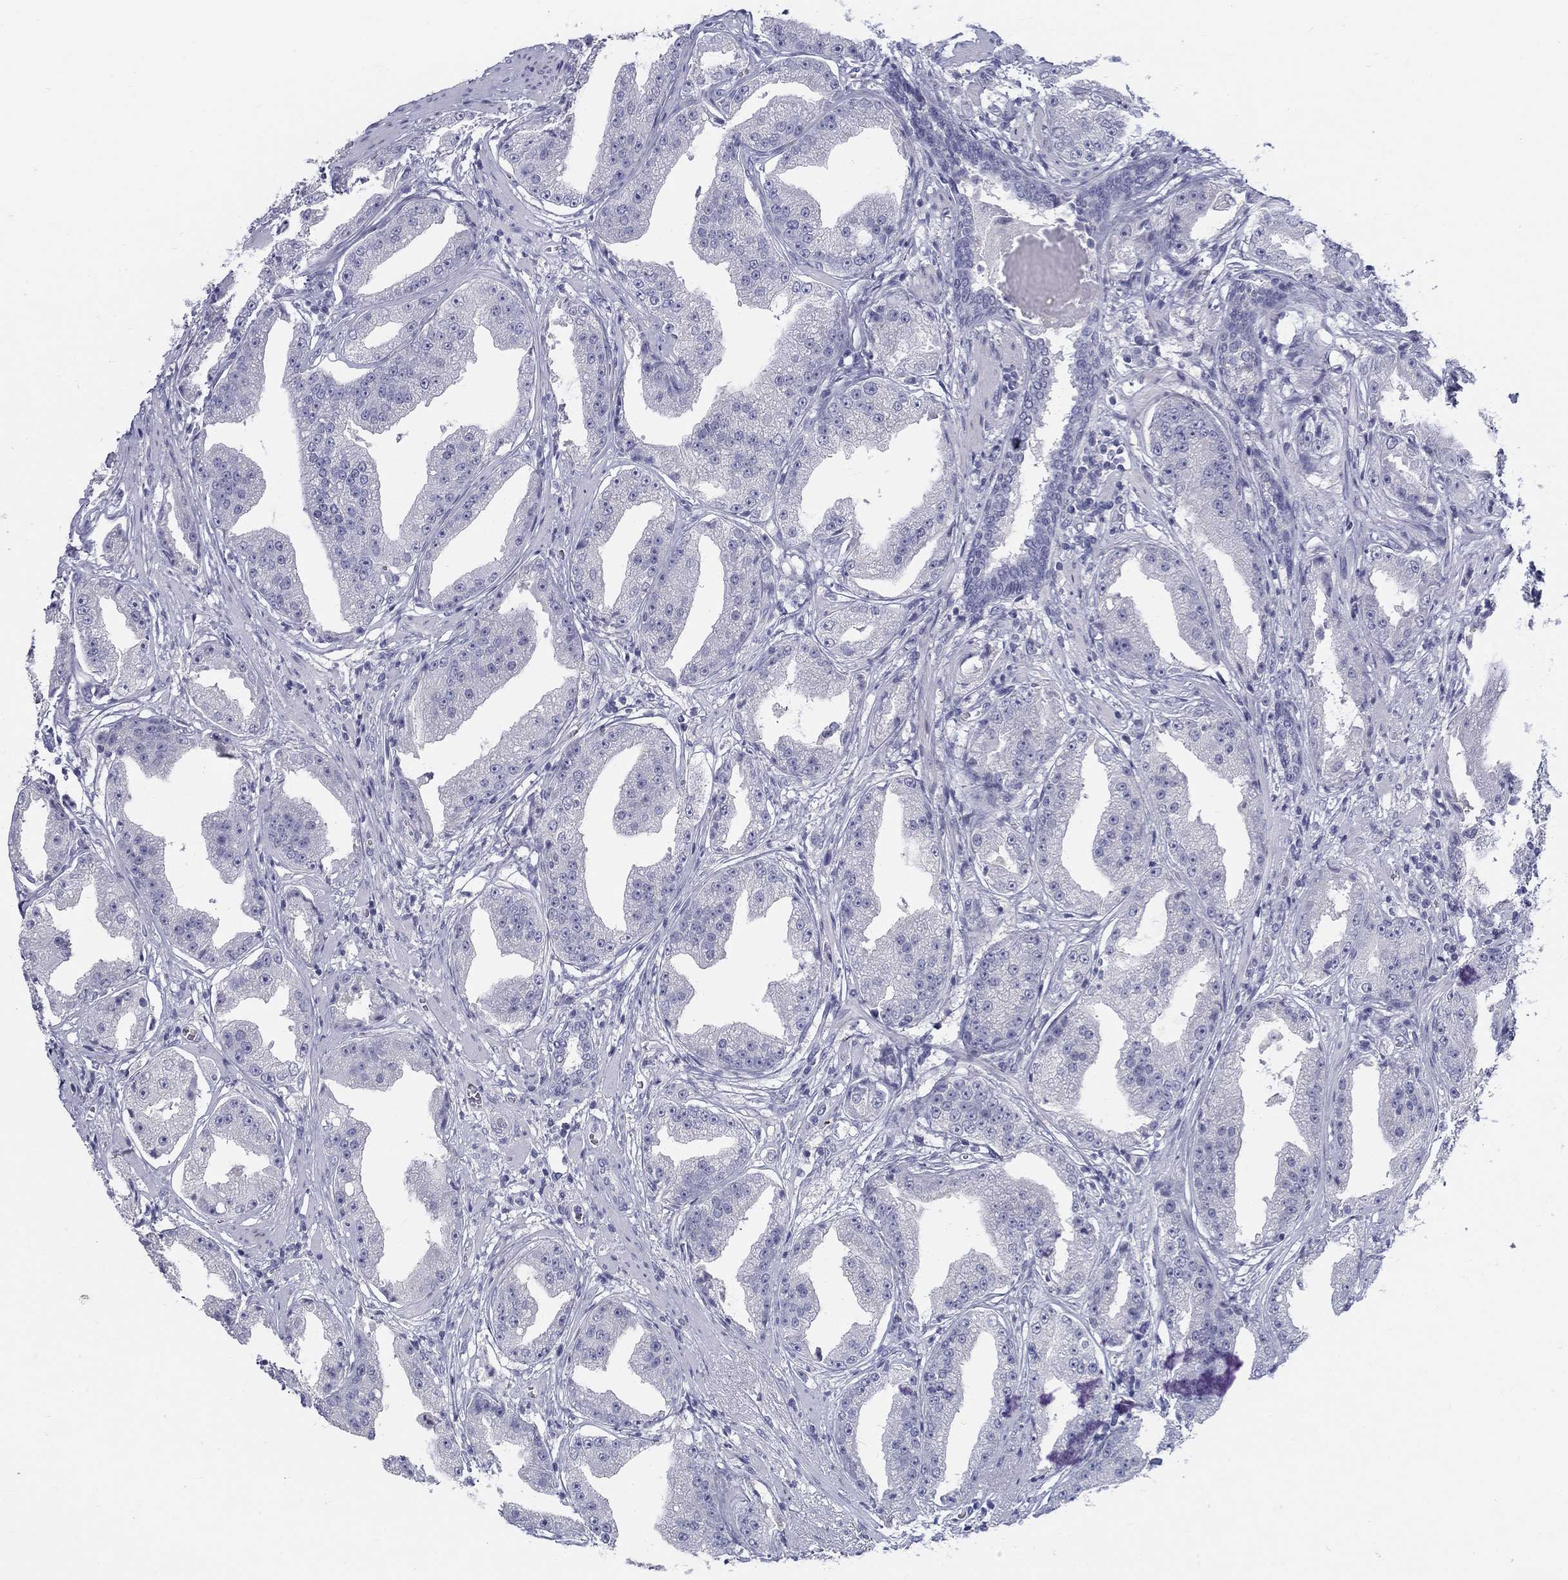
{"staining": {"intensity": "negative", "quantity": "none", "location": "none"}, "tissue": "prostate cancer", "cell_type": "Tumor cells", "image_type": "cancer", "snomed": [{"axis": "morphology", "description": "Adenocarcinoma, Low grade"}, {"axis": "topography", "description": "Prostate"}], "caption": "Immunohistochemistry (IHC) photomicrograph of neoplastic tissue: human prostate cancer (low-grade adenocarcinoma) stained with DAB (3,3'-diaminobenzidine) reveals no significant protein staining in tumor cells.", "gene": "MAGEB6", "patient": {"sex": "male", "age": 62}}